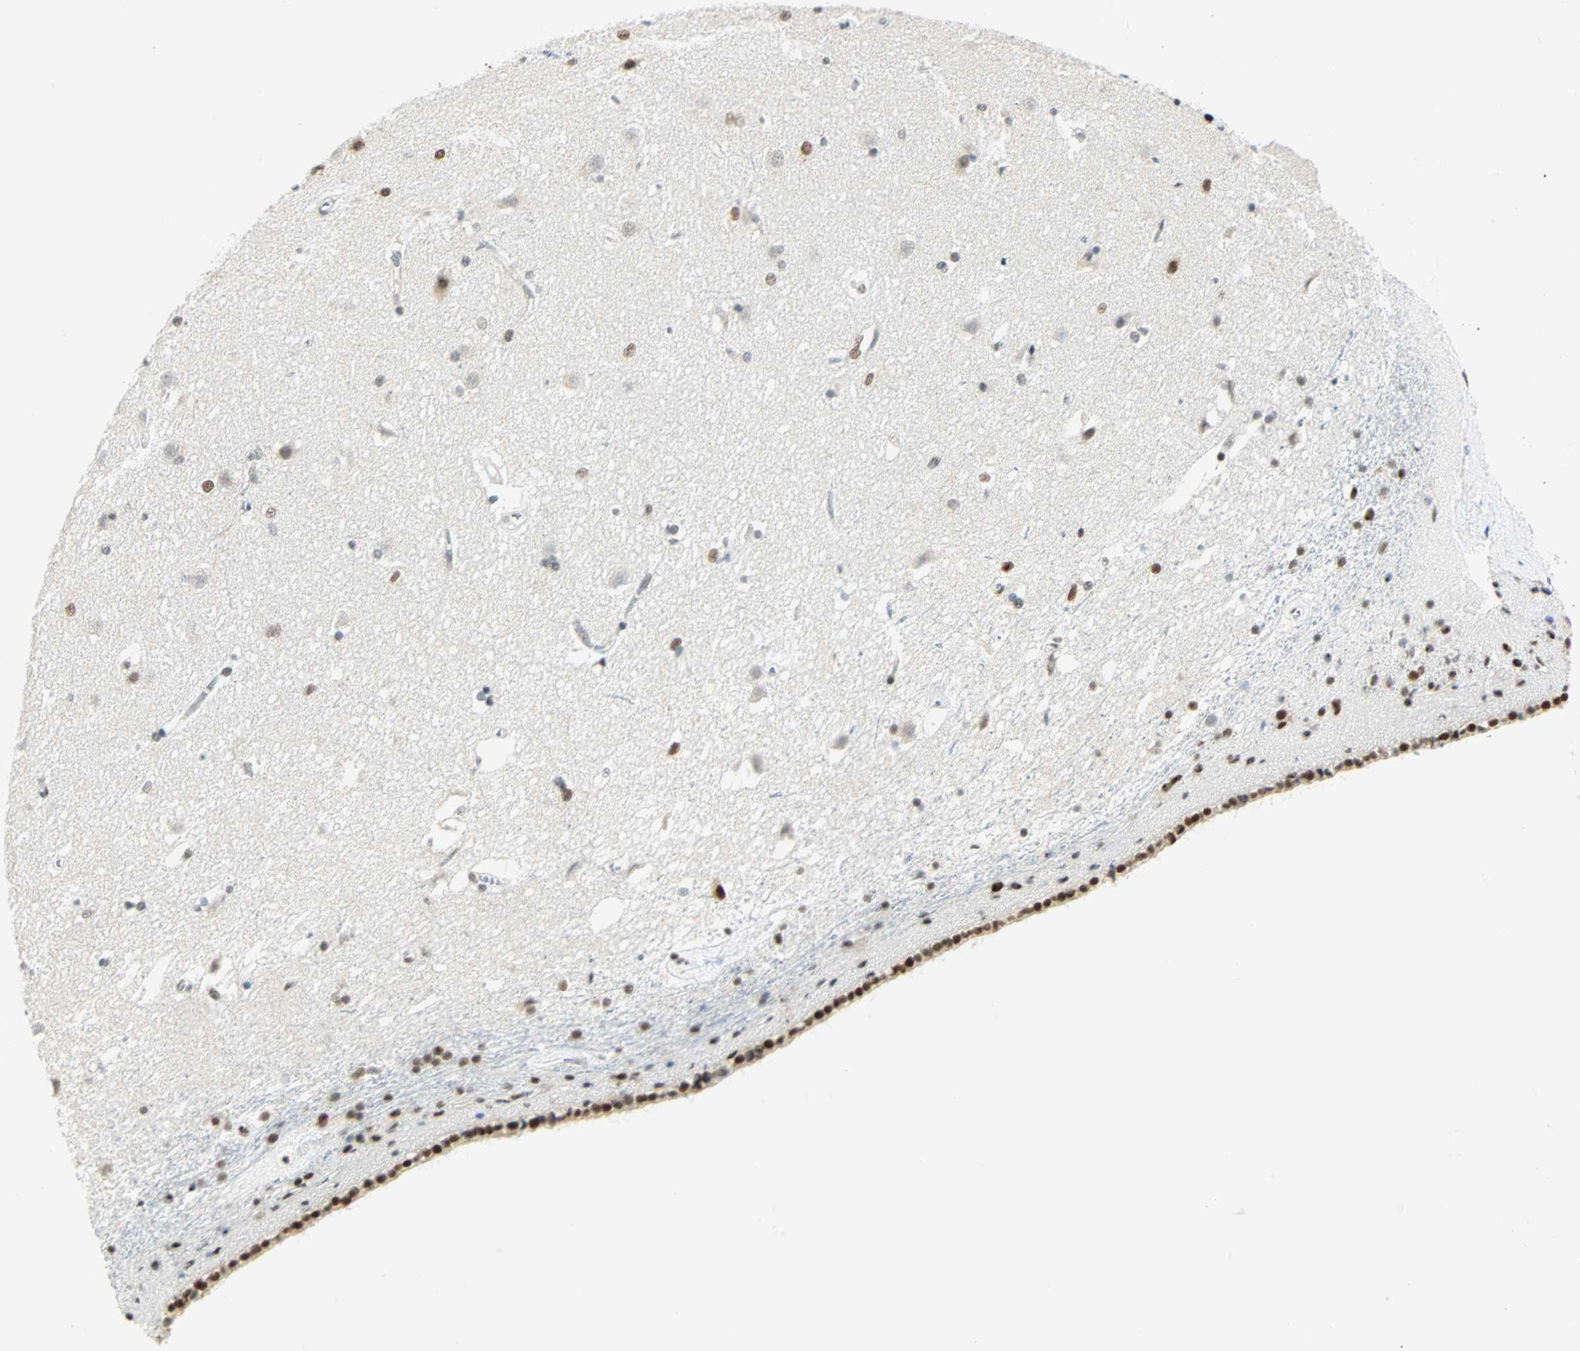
{"staining": {"intensity": "strong", "quantity": "<25%", "location": "nuclear"}, "tissue": "caudate", "cell_type": "Glial cells", "image_type": "normal", "snomed": [{"axis": "morphology", "description": "Normal tissue, NOS"}, {"axis": "topography", "description": "Lateral ventricle wall"}], "caption": "Caudate stained with a brown dye reveals strong nuclear positive staining in about <25% of glial cells.", "gene": "NELFE", "patient": {"sex": "female", "age": 19}}